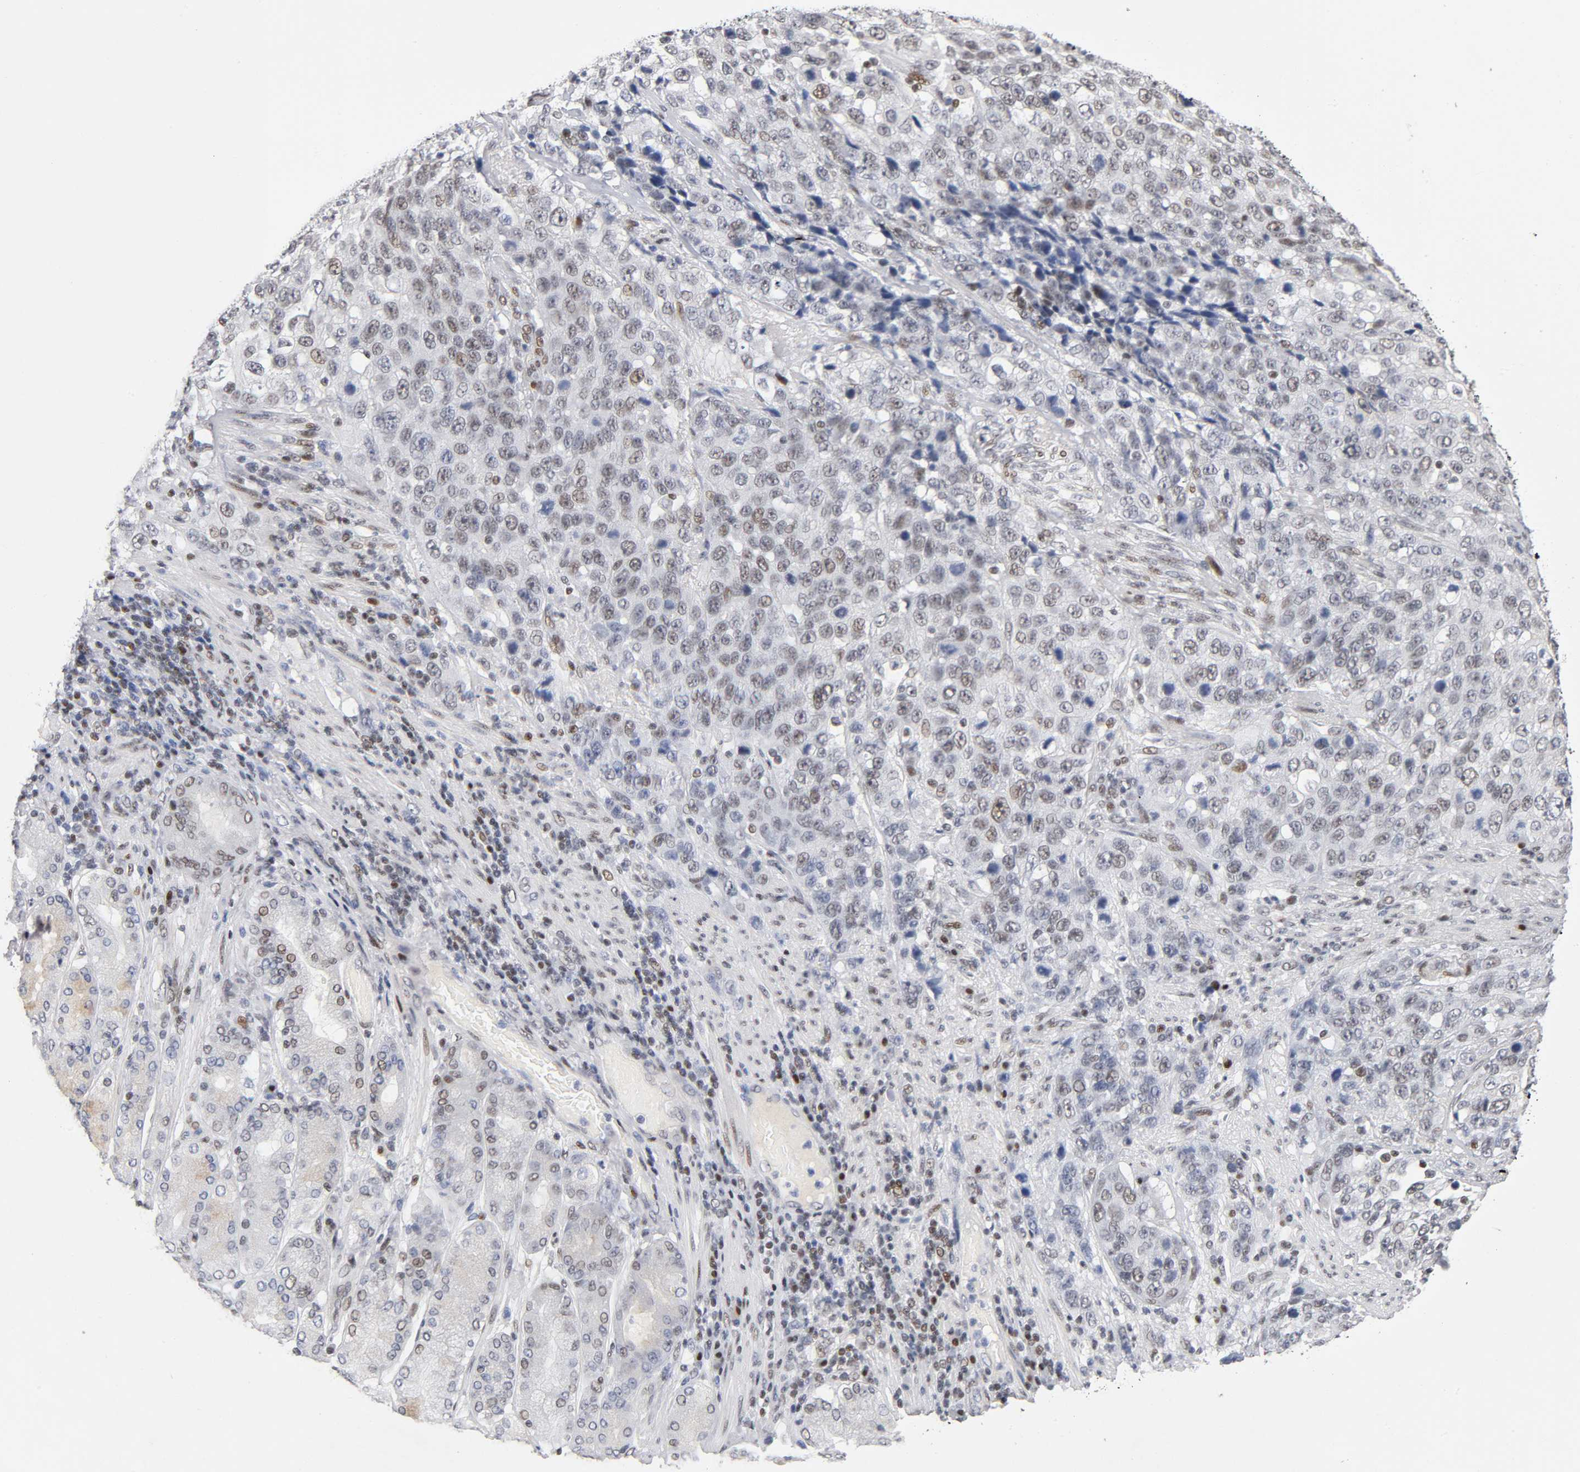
{"staining": {"intensity": "weak", "quantity": ">75%", "location": "nuclear"}, "tissue": "stomach cancer", "cell_type": "Tumor cells", "image_type": "cancer", "snomed": [{"axis": "morphology", "description": "Normal tissue, NOS"}, {"axis": "morphology", "description": "Adenocarcinoma, NOS"}, {"axis": "topography", "description": "Stomach"}], "caption": "The photomicrograph displays staining of adenocarcinoma (stomach), revealing weak nuclear protein positivity (brown color) within tumor cells.", "gene": "SP3", "patient": {"sex": "male", "age": 48}}